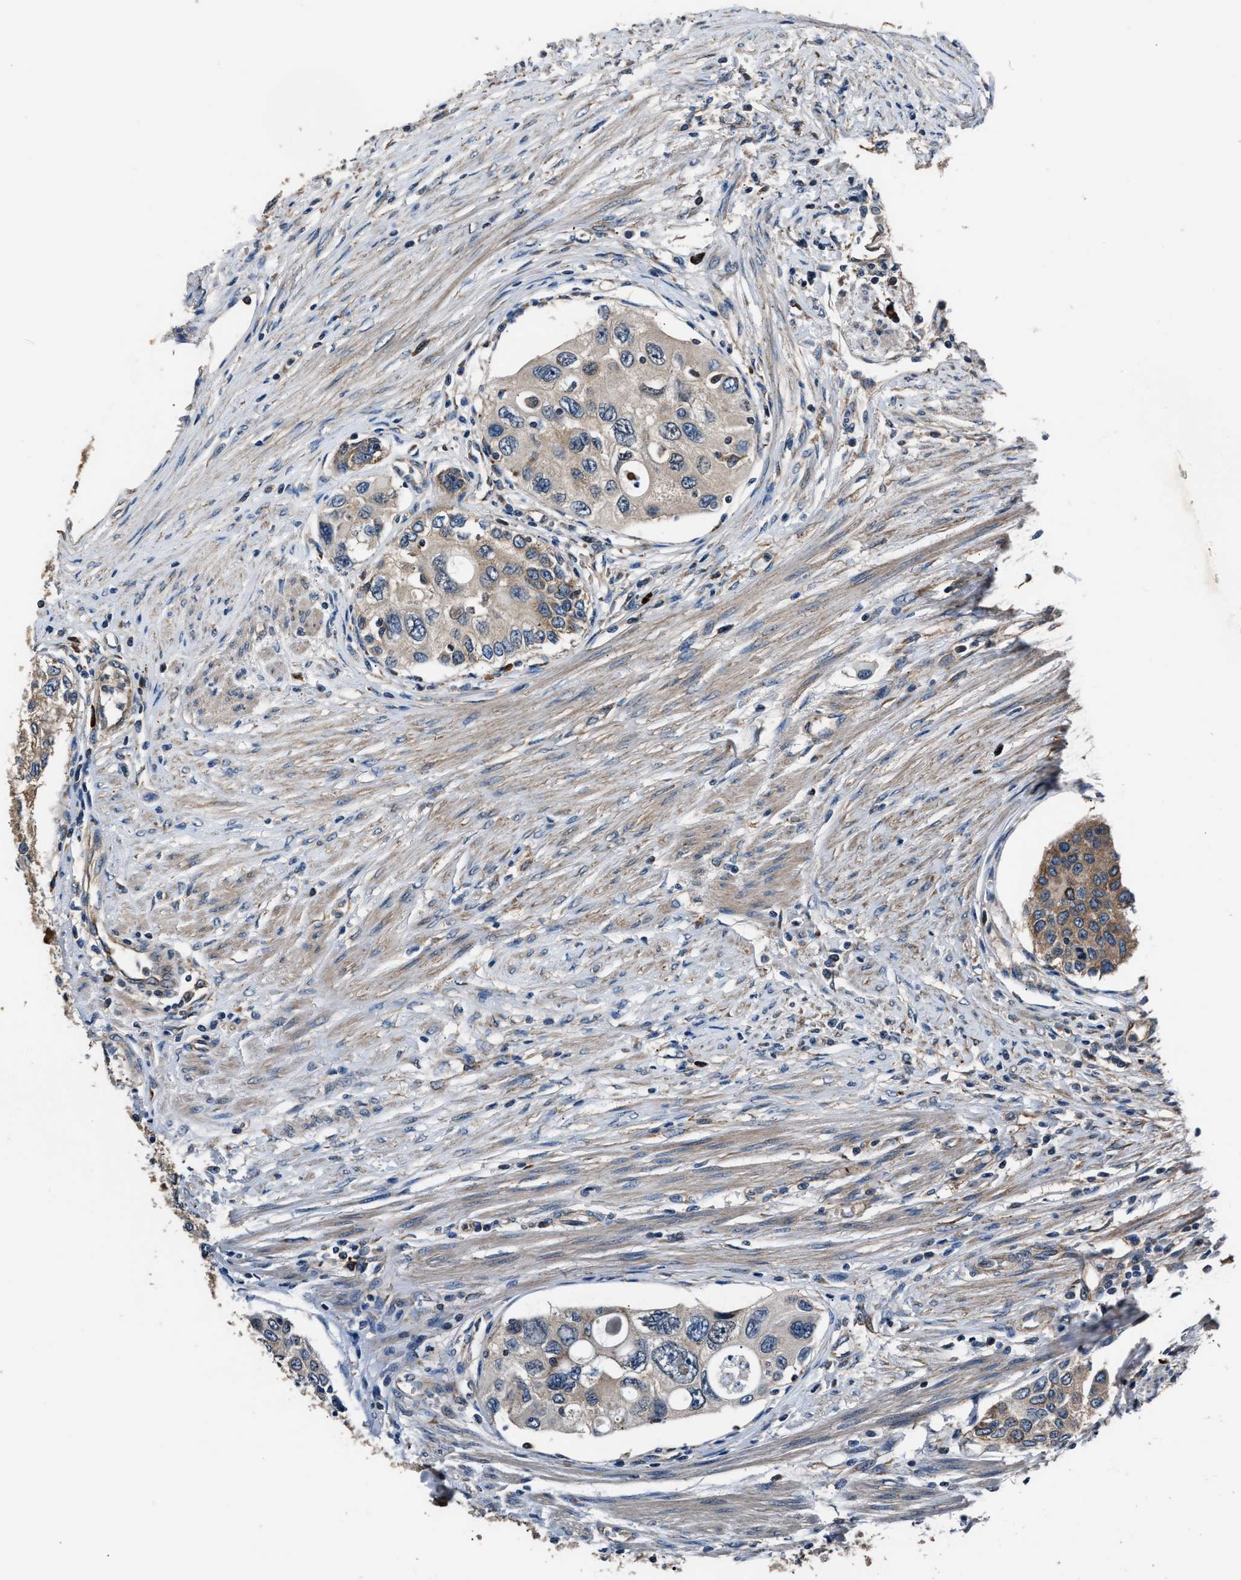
{"staining": {"intensity": "moderate", "quantity": "<25%", "location": "cytoplasmic/membranous"}, "tissue": "urothelial cancer", "cell_type": "Tumor cells", "image_type": "cancer", "snomed": [{"axis": "morphology", "description": "Urothelial carcinoma, High grade"}, {"axis": "topography", "description": "Urinary bladder"}], "caption": "Immunohistochemical staining of urothelial cancer exhibits moderate cytoplasmic/membranous protein expression in about <25% of tumor cells.", "gene": "IMPDH2", "patient": {"sex": "female", "age": 56}}